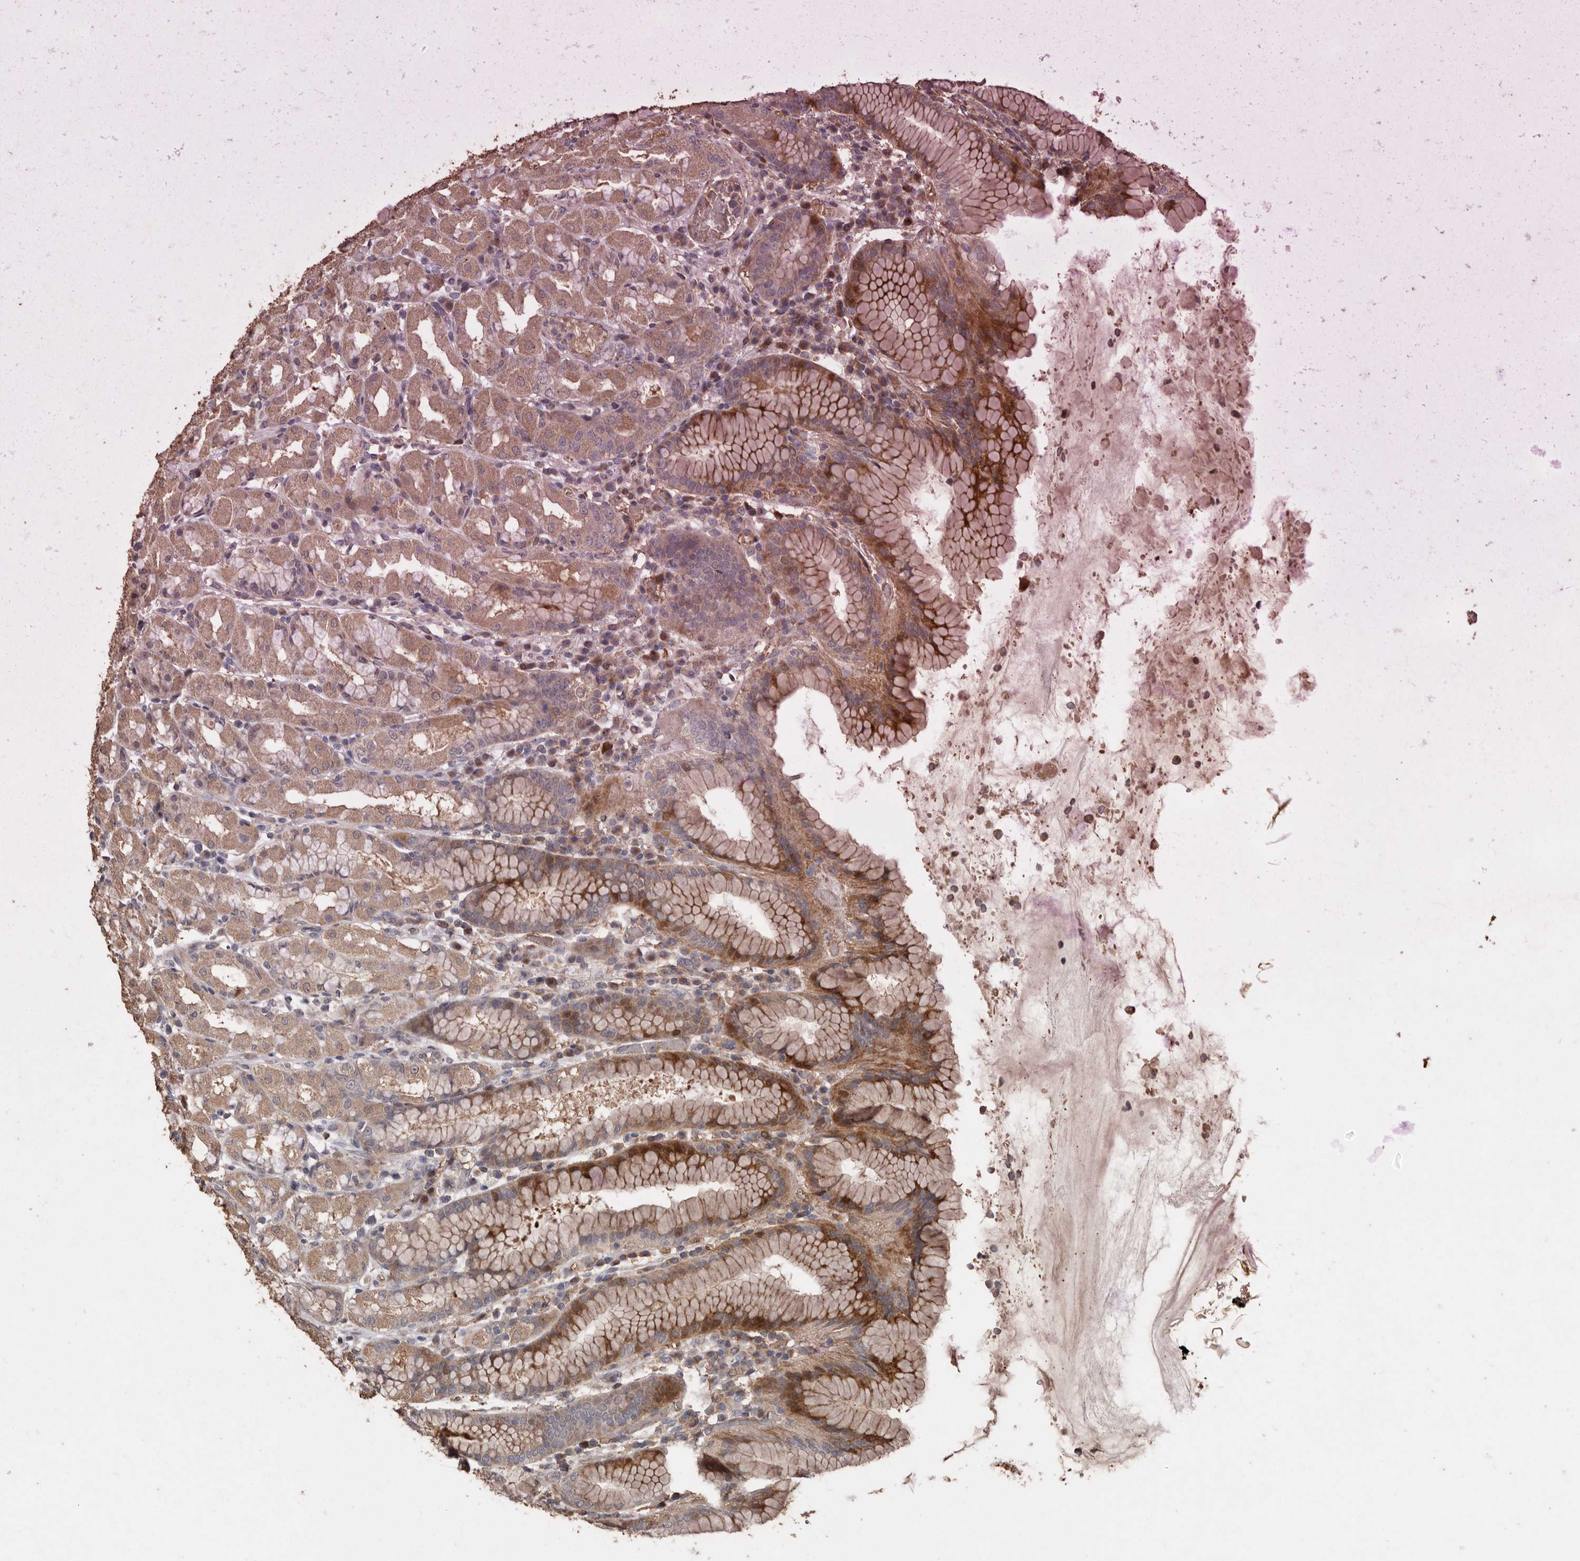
{"staining": {"intensity": "moderate", "quantity": "25%-75%", "location": "cytoplasmic/membranous"}, "tissue": "stomach", "cell_type": "Glandular cells", "image_type": "normal", "snomed": [{"axis": "morphology", "description": "Normal tissue, NOS"}, {"axis": "topography", "description": "Stomach"}, {"axis": "topography", "description": "Stomach, lower"}], "caption": "Unremarkable stomach was stained to show a protein in brown. There is medium levels of moderate cytoplasmic/membranous positivity in about 25%-75% of glandular cells. Using DAB (3,3'-diaminobenzidine) (brown) and hematoxylin (blue) stains, captured at high magnification using brightfield microscopy.", "gene": "RANBP17", "patient": {"sex": "female", "age": 56}}